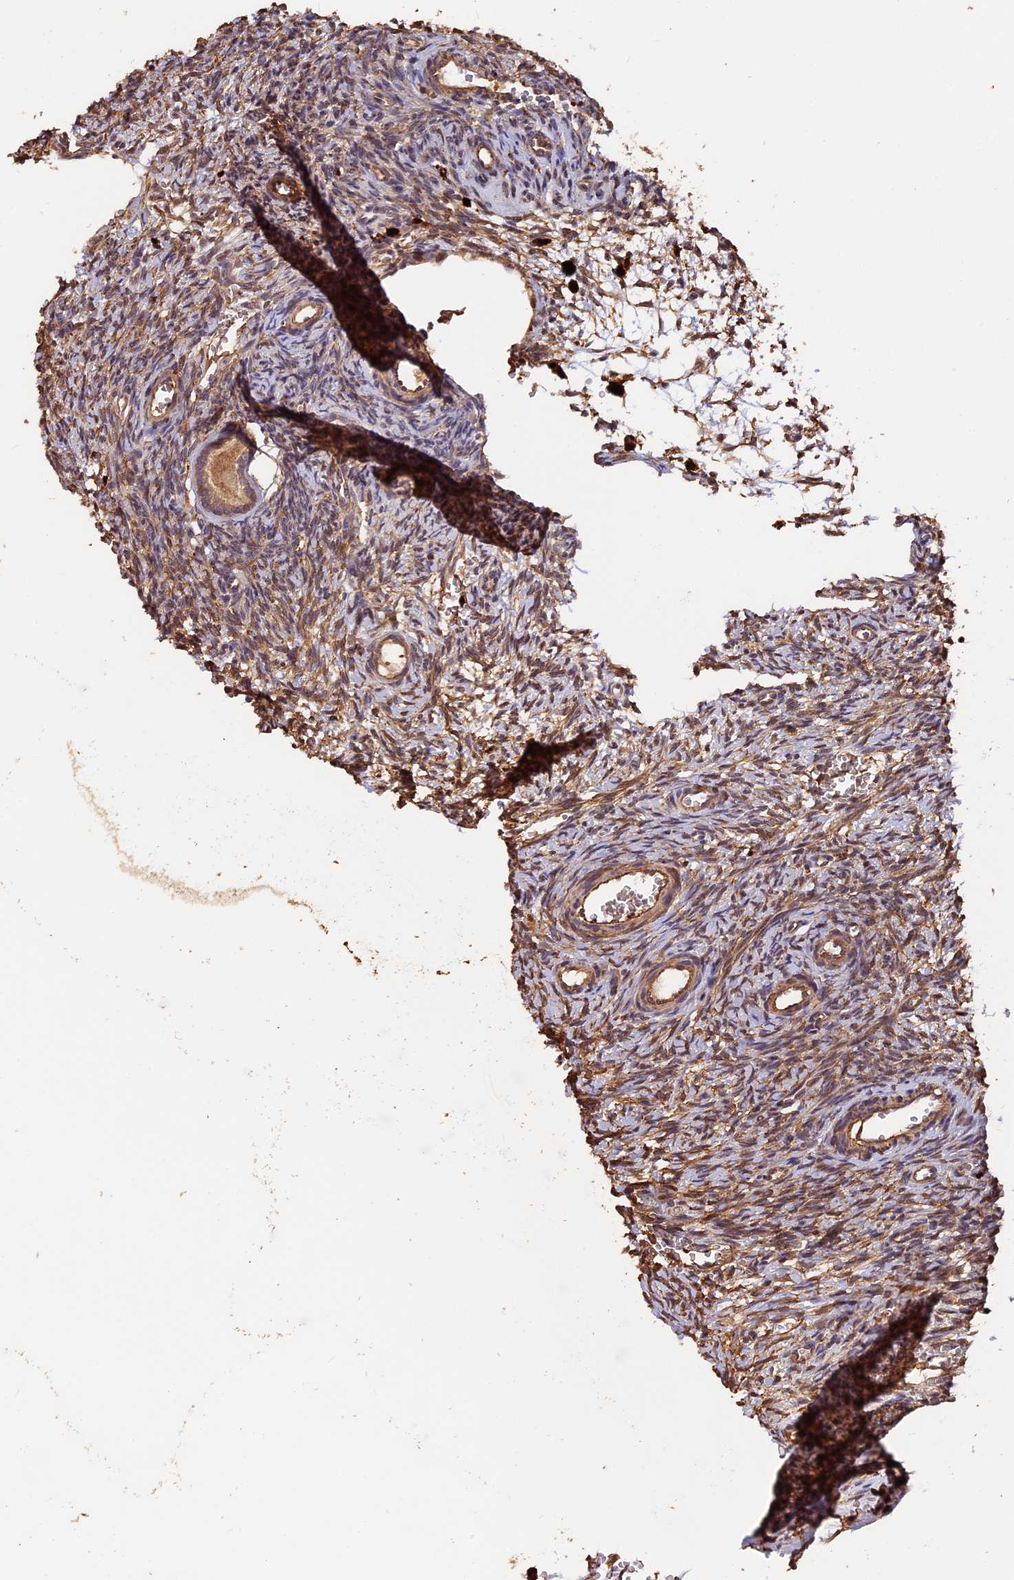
{"staining": {"intensity": "weak", "quantity": ">75%", "location": "cytoplasmic/membranous"}, "tissue": "ovary", "cell_type": "Ovarian stroma cells", "image_type": "normal", "snomed": [{"axis": "morphology", "description": "Normal tissue, NOS"}, {"axis": "topography", "description": "Ovary"}], "caption": "Ovary stained for a protein shows weak cytoplasmic/membranous positivity in ovarian stroma cells.", "gene": "MMP15", "patient": {"sex": "female", "age": 39}}